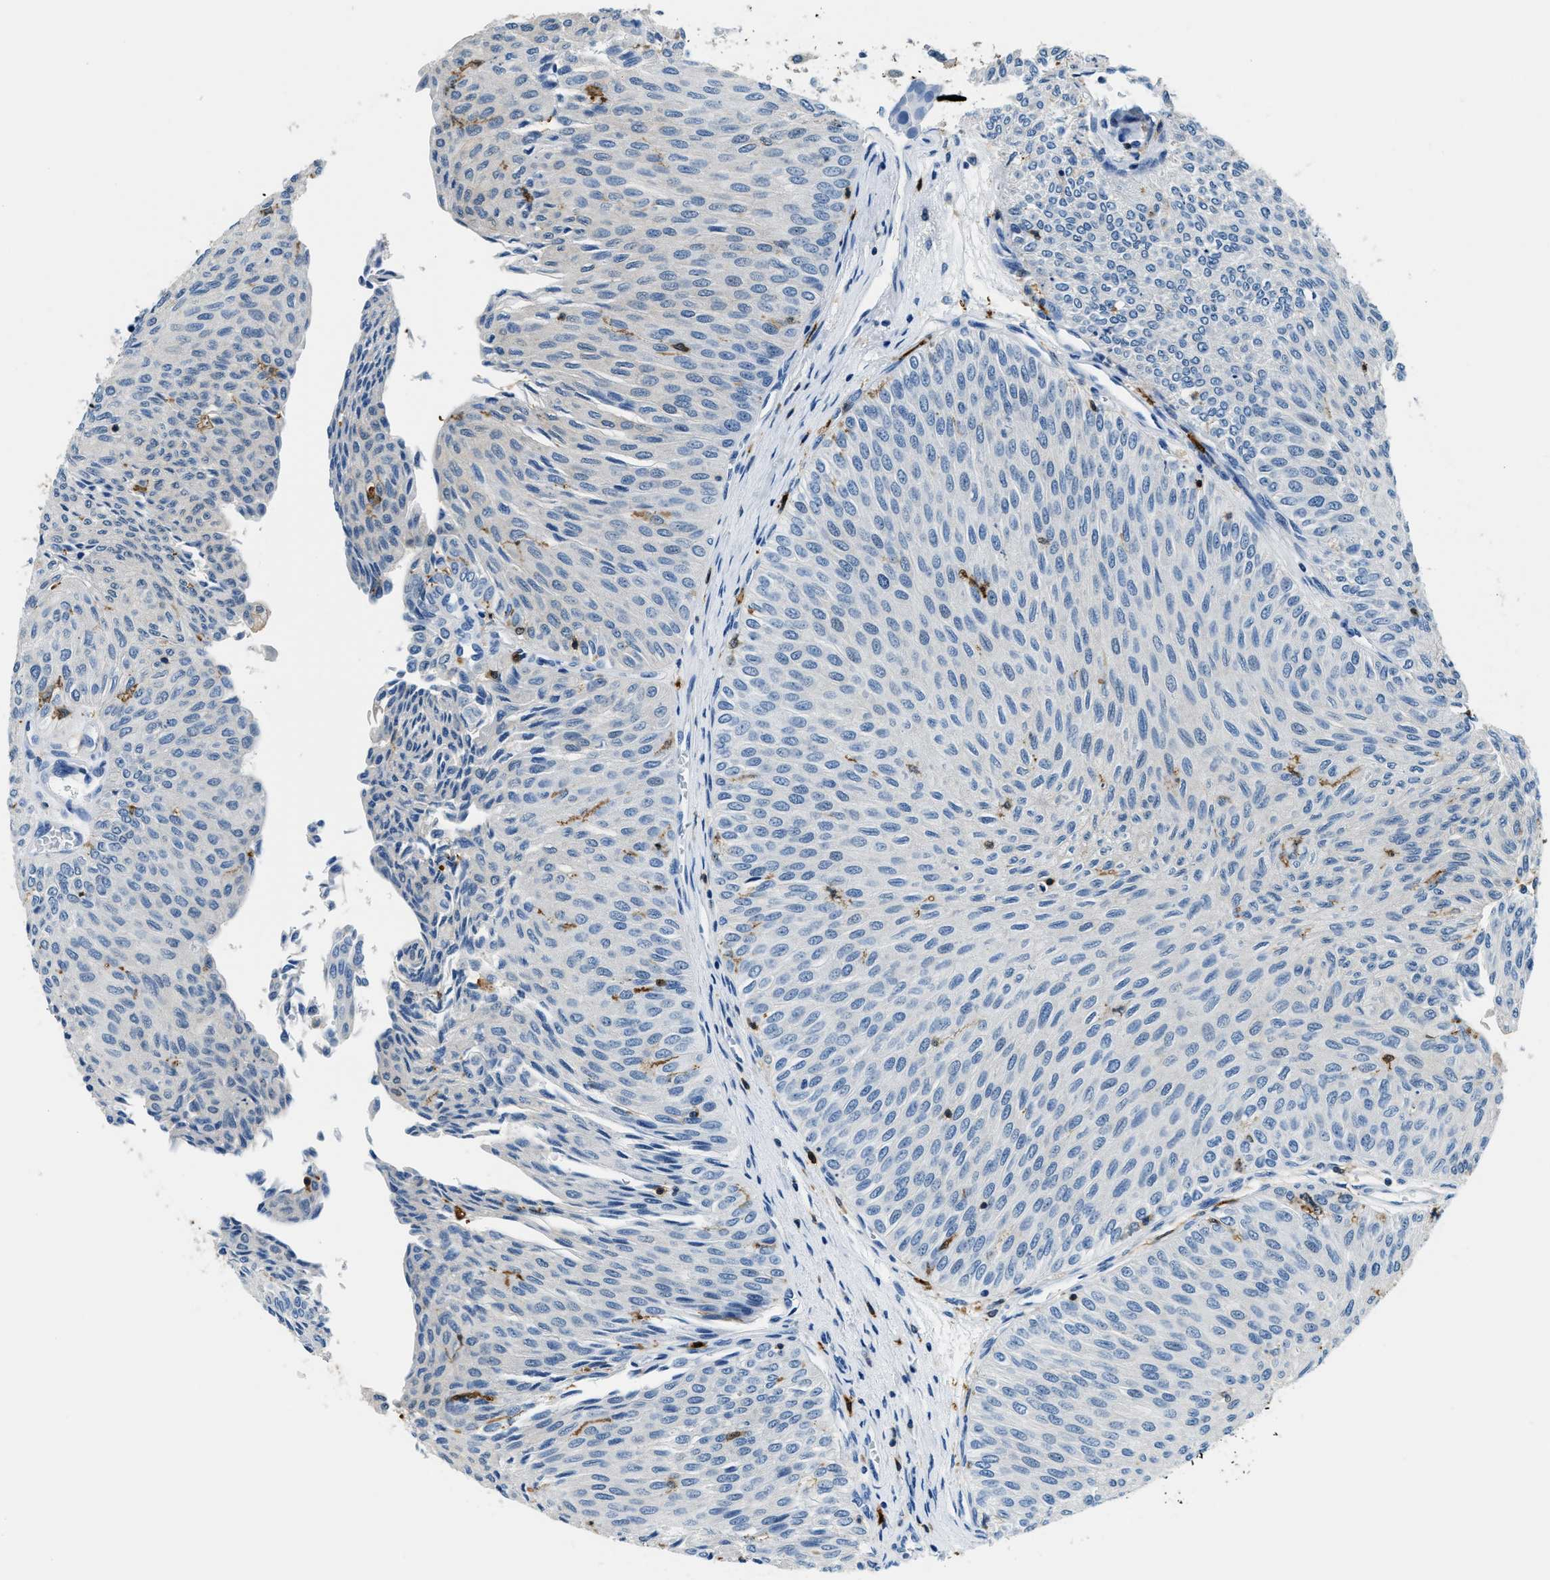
{"staining": {"intensity": "negative", "quantity": "none", "location": "none"}, "tissue": "urothelial cancer", "cell_type": "Tumor cells", "image_type": "cancer", "snomed": [{"axis": "morphology", "description": "Urothelial carcinoma, Low grade"}, {"axis": "topography", "description": "Urinary bladder"}], "caption": "The histopathology image demonstrates no staining of tumor cells in urothelial carcinoma (low-grade).", "gene": "CAPG", "patient": {"sex": "male", "age": 78}}